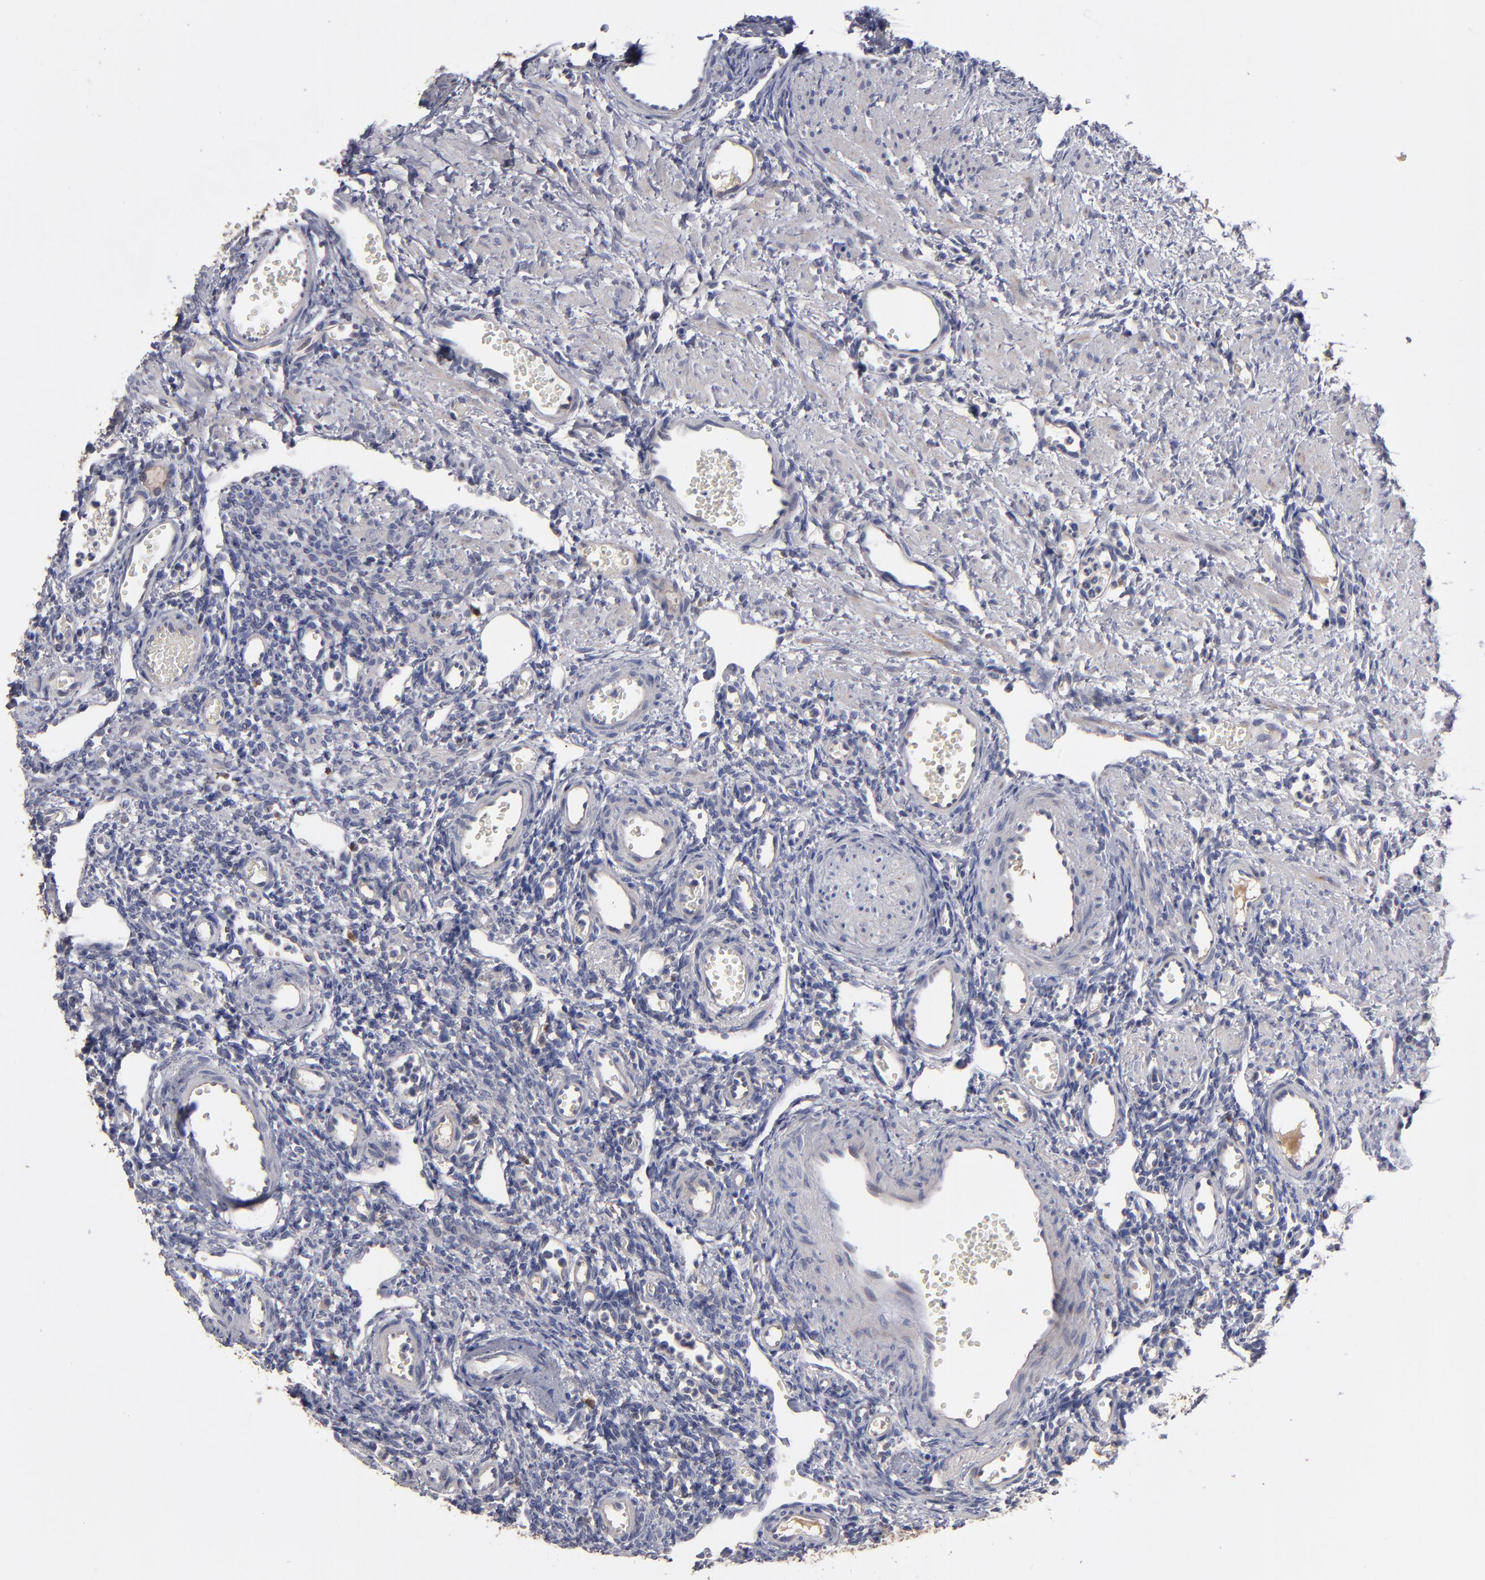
{"staining": {"intensity": "negative", "quantity": "none", "location": "none"}, "tissue": "ovary", "cell_type": "Follicle cells", "image_type": "normal", "snomed": [{"axis": "morphology", "description": "Normal tissue, NOS"}, {"axis": "topography", "description": "Ovary"}], "caption": "Micrograph shows no protein expression in follicle cells of benign ovary. (DAB immunohistochemistry (IHC) with hematoxylin counter stain).", "gene": "EXD2", "patient": {"sex": "female", "age": 33}}